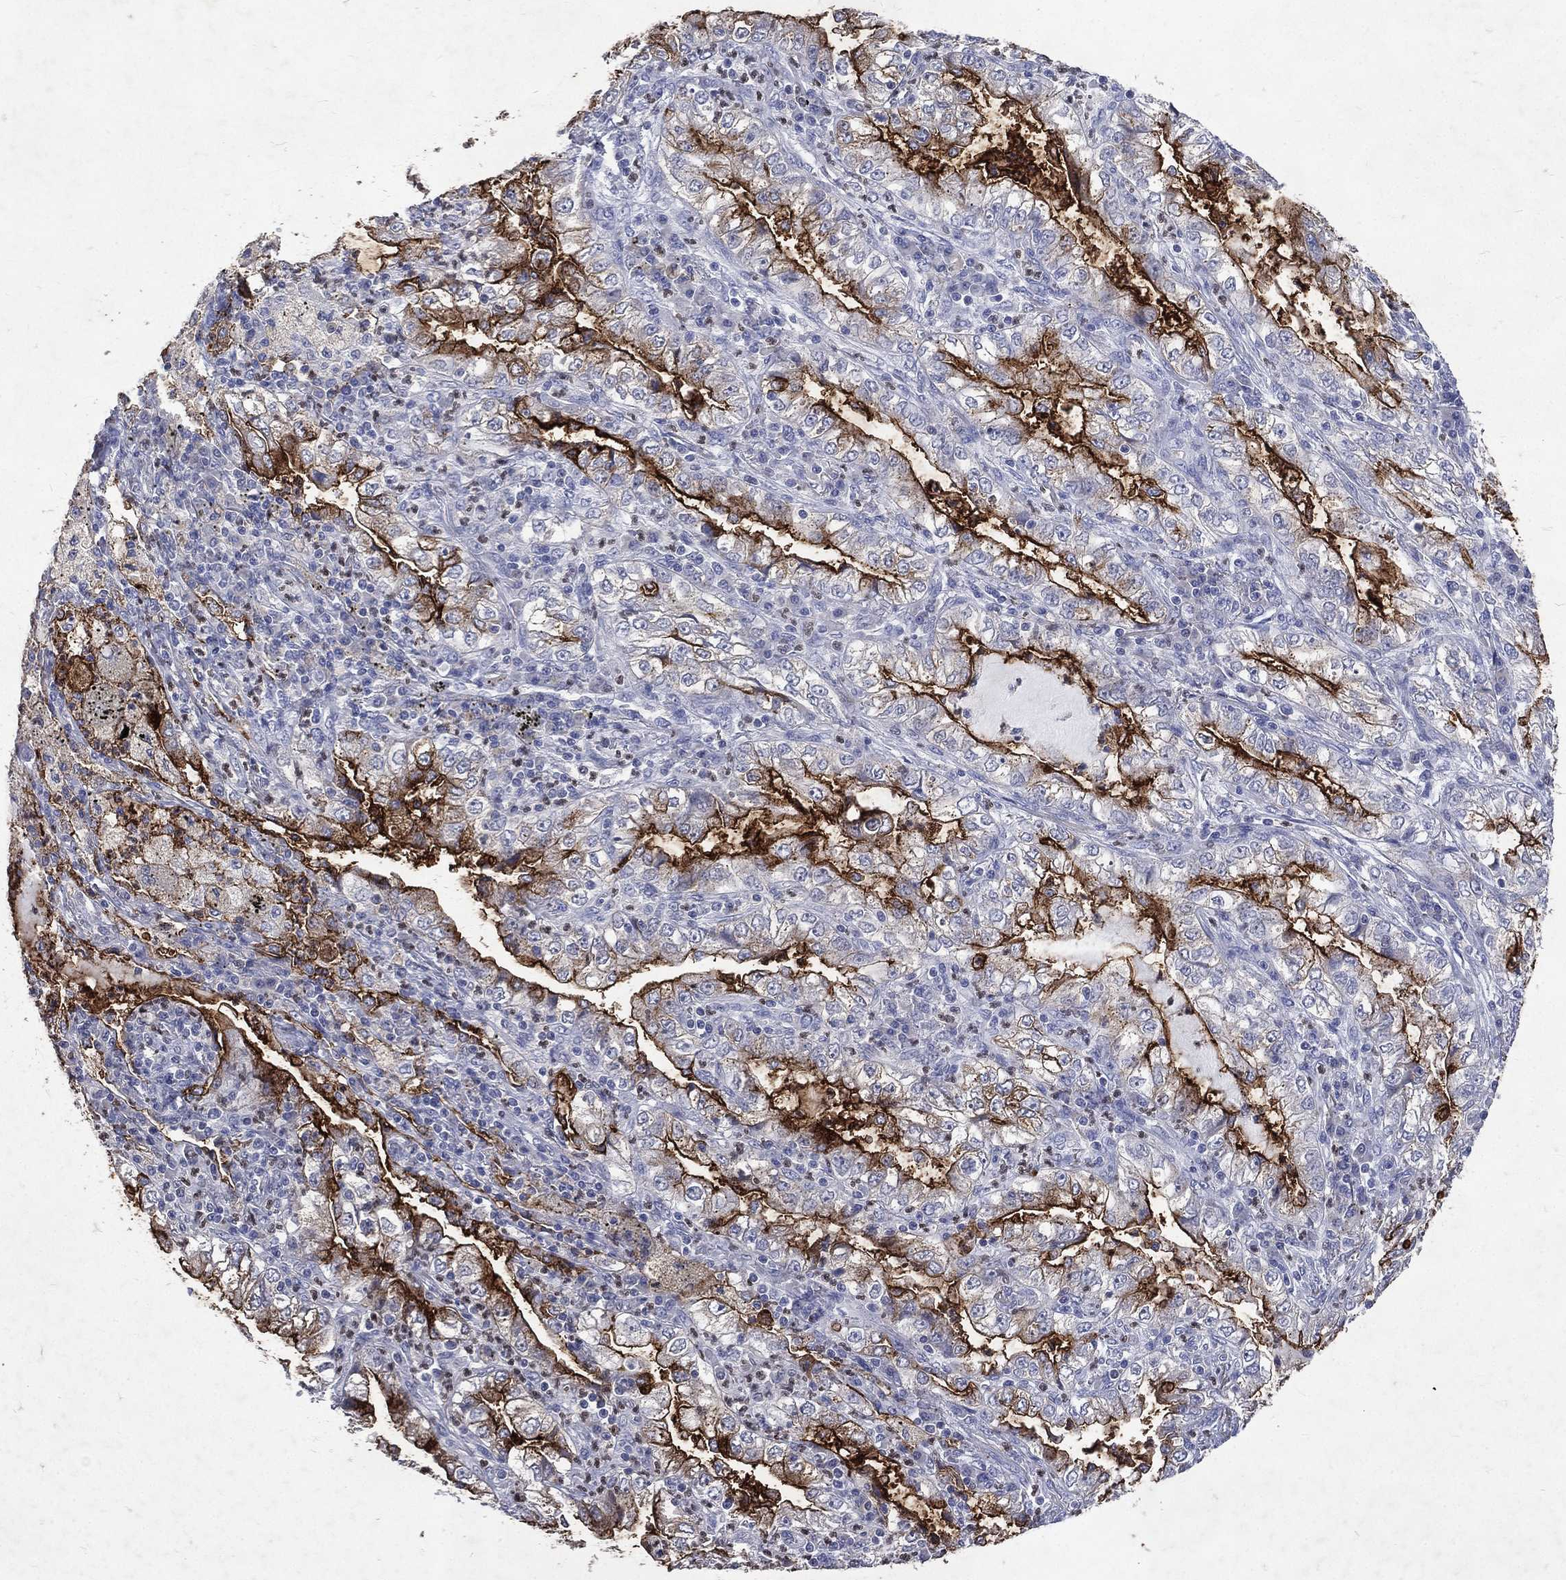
{"staining": {"intensity": "strong", "quantity": "25%-75%", "location": "cytoplasmic/membranous"}, "tissue": "lung cancer", "cell_type": "Tumor cells", "image_type": "cancer", "snomed": [{"axis": "morphology", "description": "Adenocarcinoma, NOS"}, {"axis": "topography", "description": "Lung"}], "caption": "Lung adenocarcinoma stained with a brown dye demonstrates strong cytoplasmic/membranous positive expression in about 25%-75% of tumor cells.", "gene": "SLC34A2", "patient": {"sex": "female", "age": 73}}